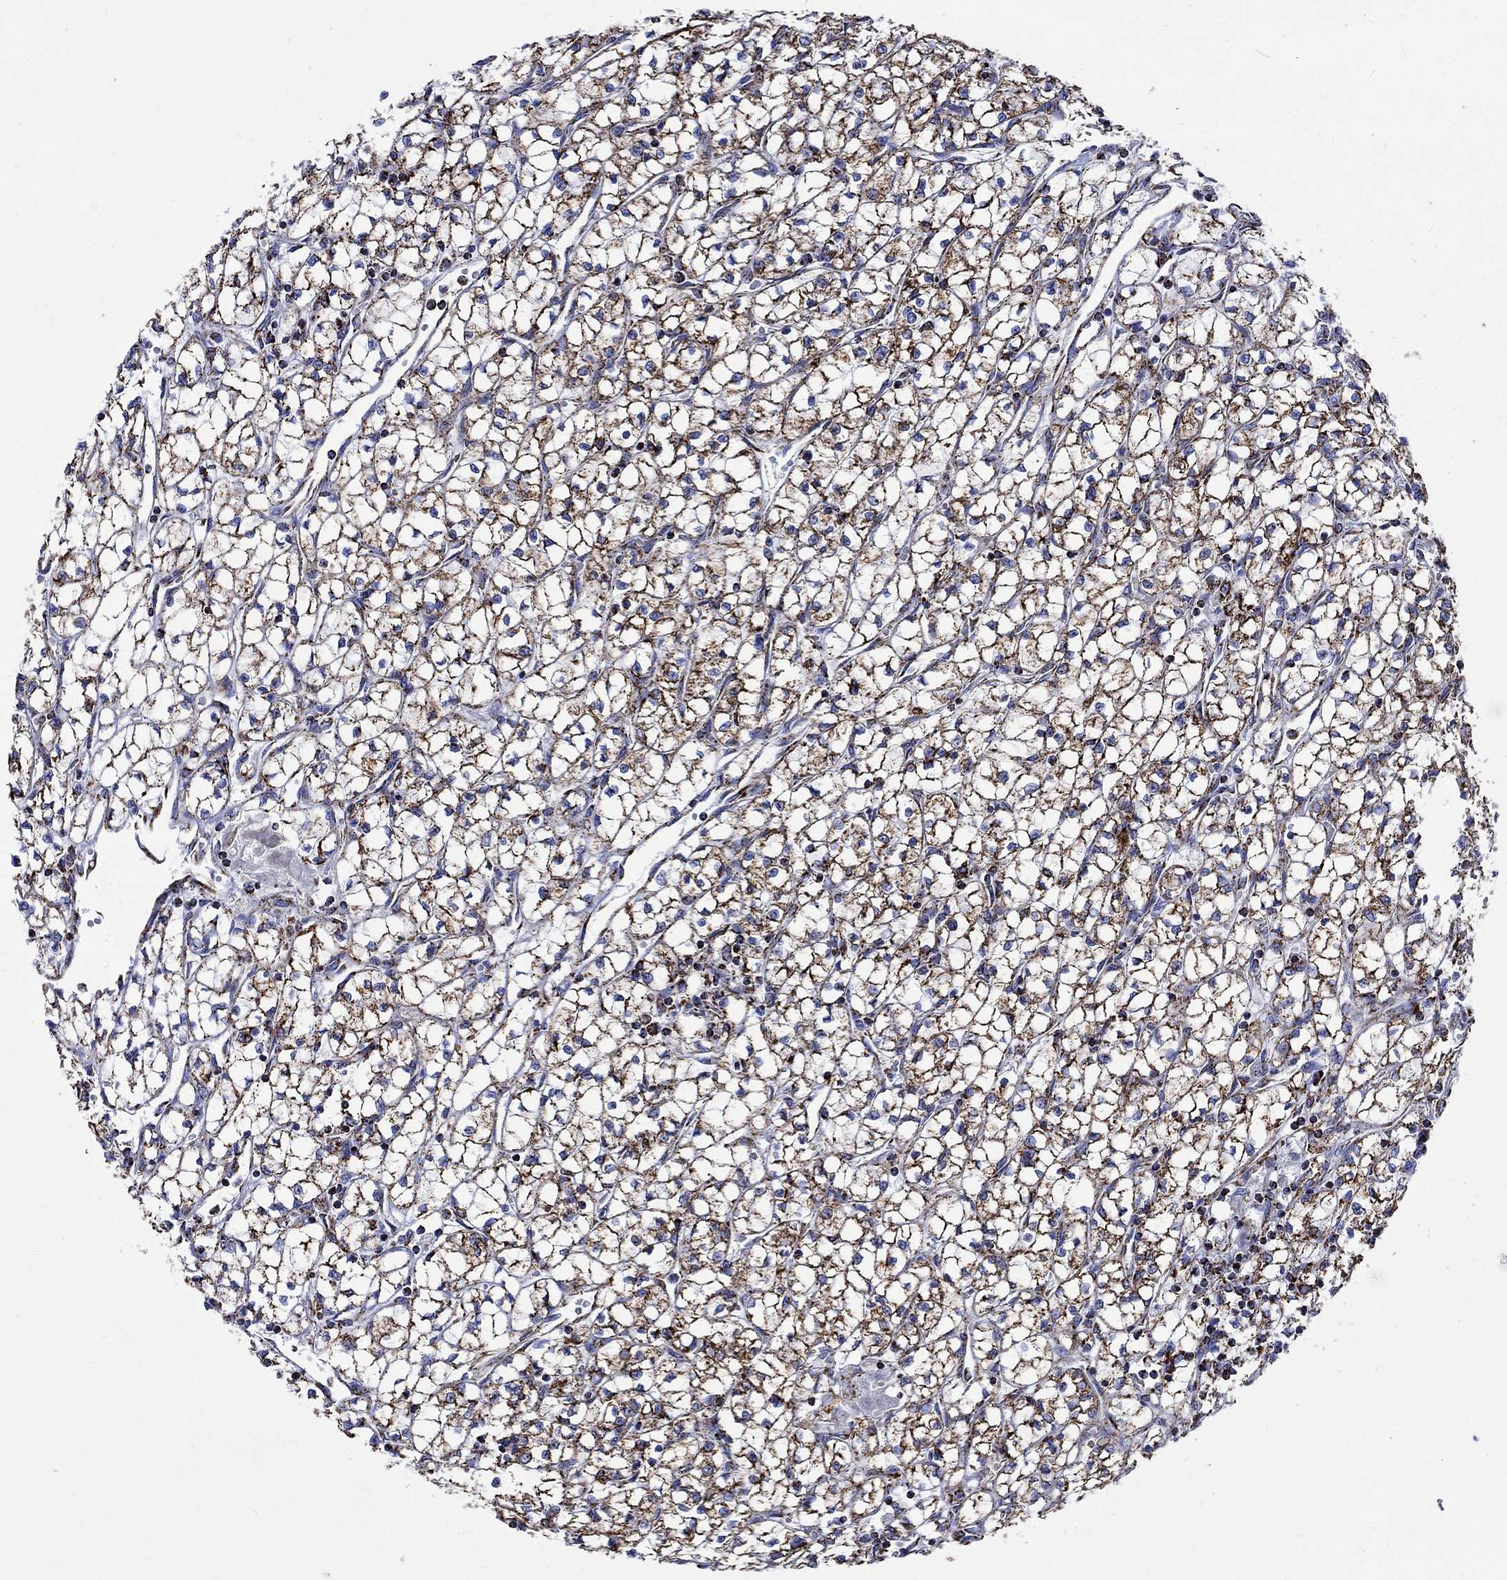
{"staining": {"intensity": "strong", "quantity": ">75%", "location": "cytoplasmic/membranous"}, "tissue": "renal cancer", "cell_type": "Tumor cells", "image_type": "cancer", "snomed": [{"axis": "morphology", "description": "Adenocarcinoma, NOS"}, {"axis": "topography", "description": "Kidney"}], "caption": "IHC of renal cancer displays high levels of strong cytoplasmic/membranous expression in approximately >75% of tumor cells. (IHC, brightfield microscopy, high magnification).", "gene": "RCE1", "patient": {"sex": "female", "age": 64}}